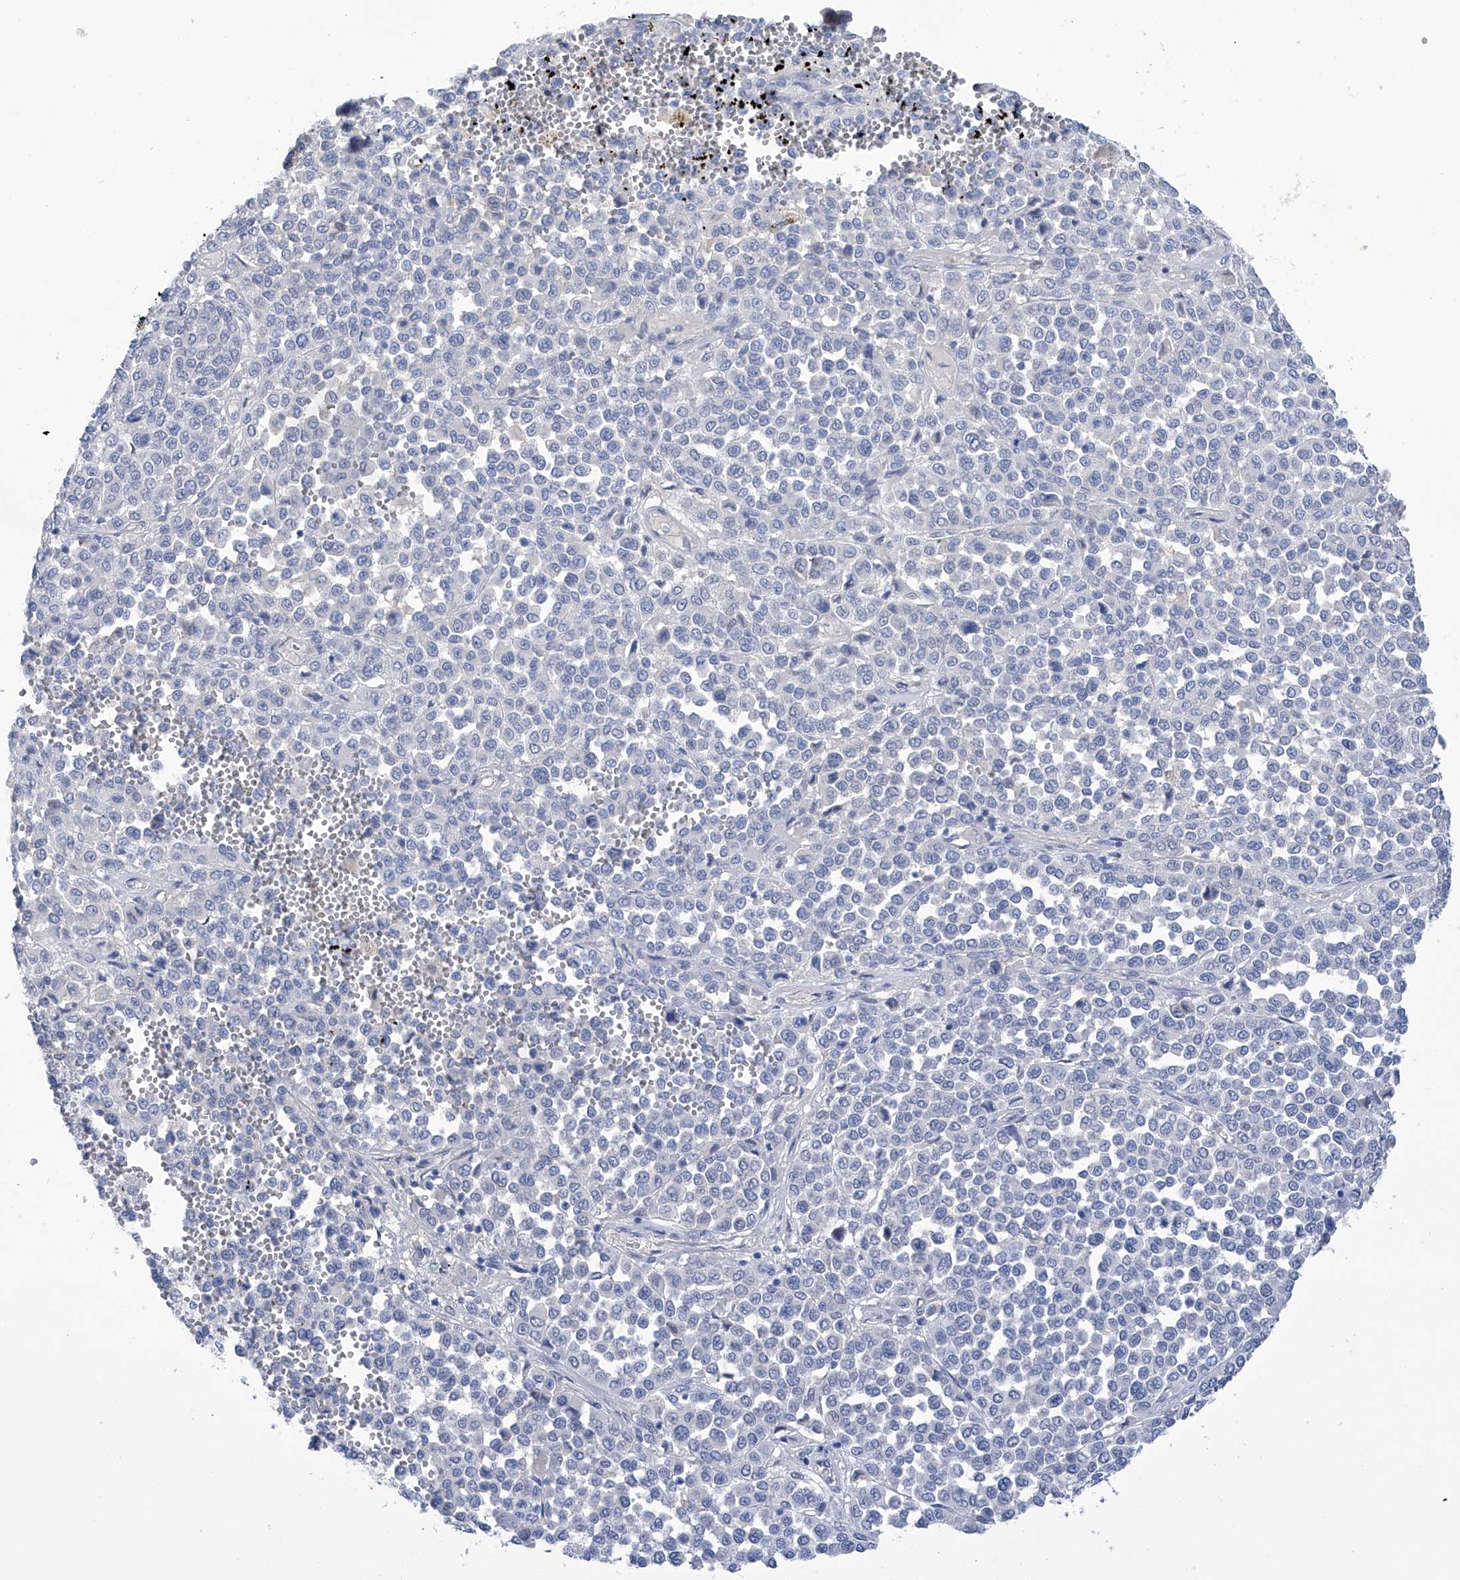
{"staining": {"intensity": "negative", "quantity": "none", "location": "none"}, "tissue": "melanoma", "cell_type": "Tumor cells", "image_type": "cancer", "snomed": [{"axis": "morphology", "description": "Malignant melanoma, Metastatic site"}, {"axis": "topography", "description": "Pancreas"}], "caption": "The photomicrograph demonstrates no significant expression in tumor cells of melanoma.", "gene": "PGM3", "patient": {"sex": "female", "age": 30}}